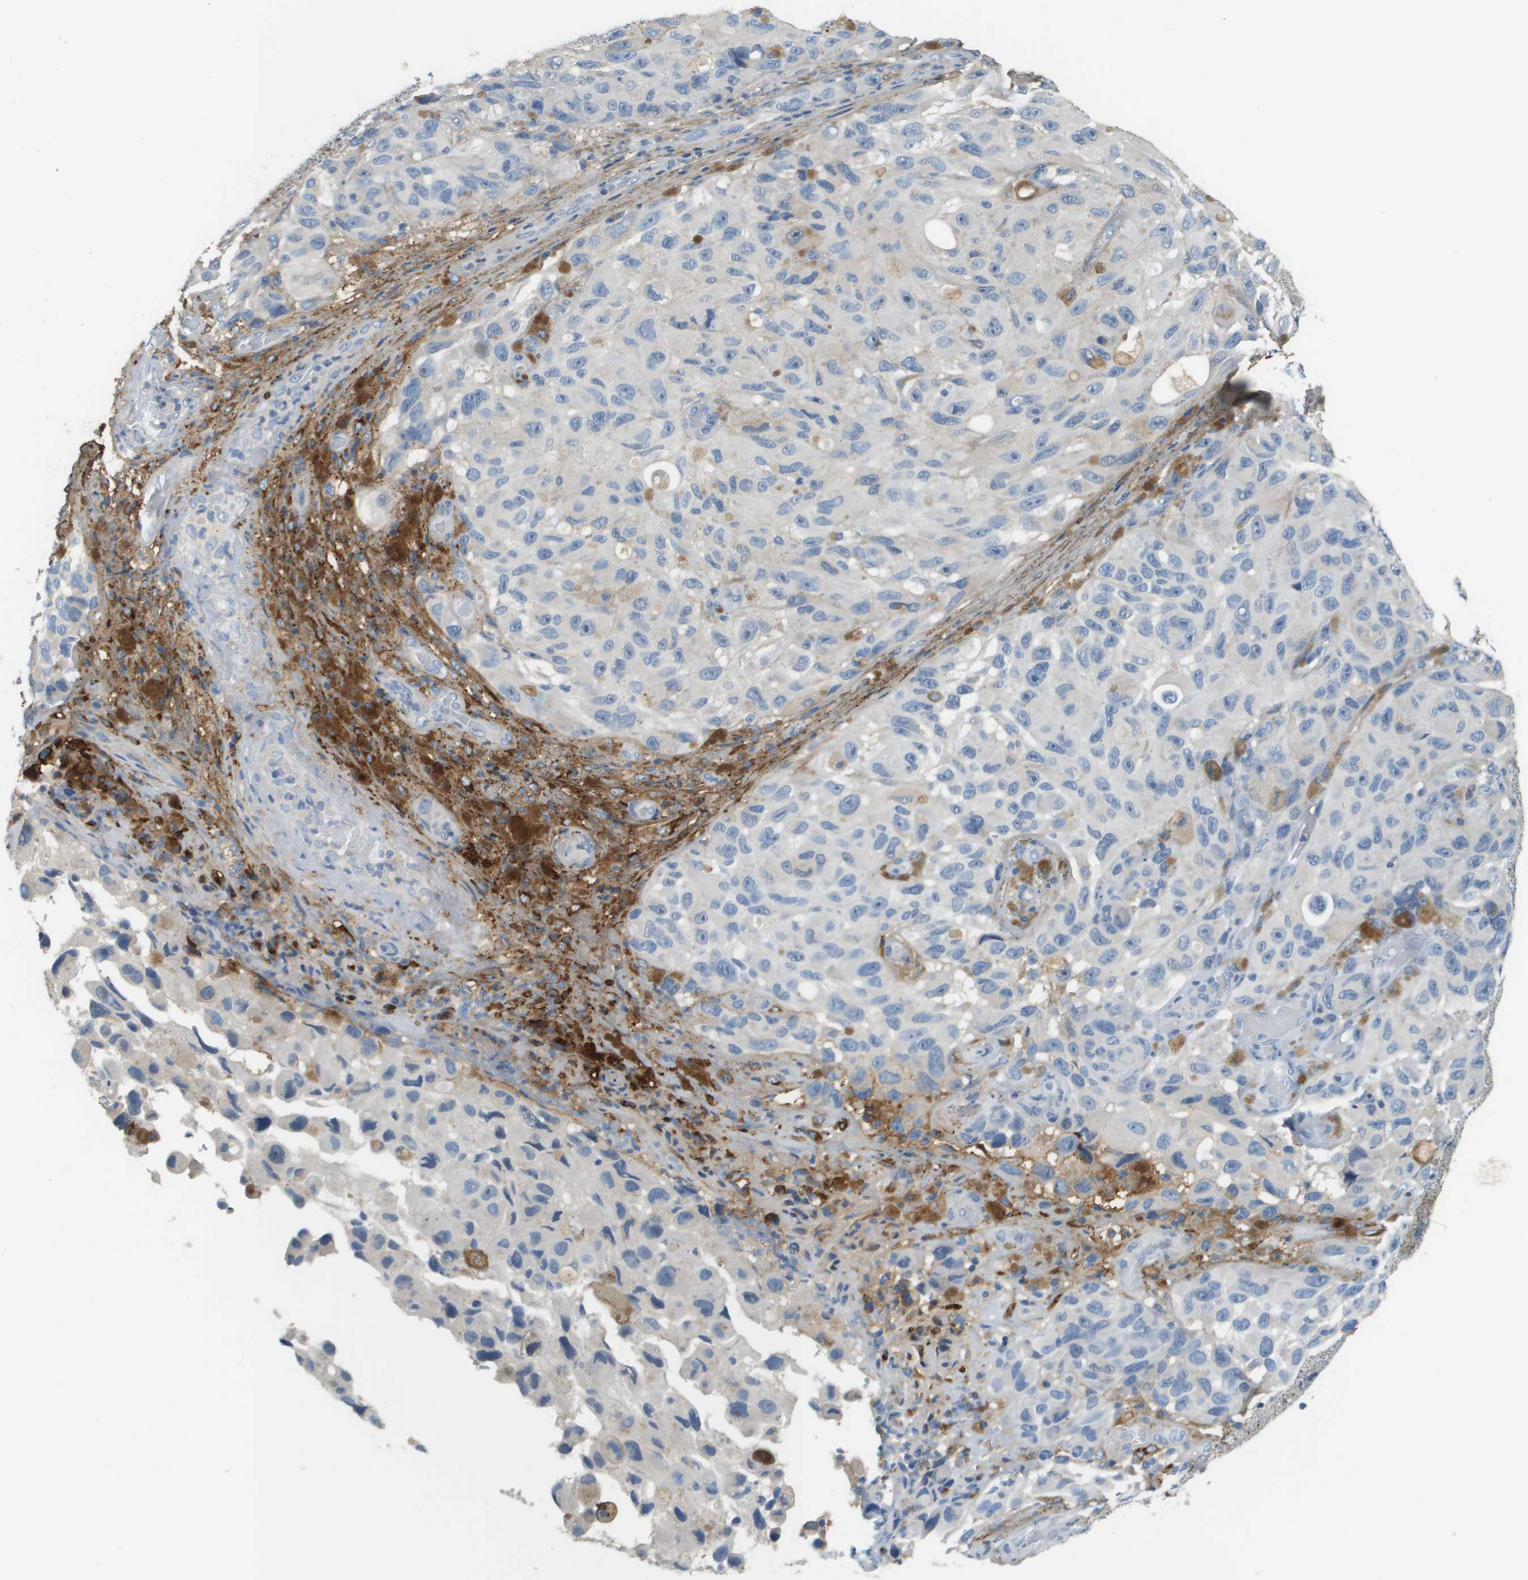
{"staining": {"intensity": "negative", "quantity": "none", "location": "none"}, "tissue": "melanoma", "cell_type": "Tumor cells", "image_type": "cancer", "snomed": [{"axis": "morphology", "description": "Malignant melanoma, NOS"}, {"axis": "topography", "description": "Skin"}], "caption": "Melanoma stained for a protein using IHC shows no positivity tumor cells.", "gene": "DCN", "patient": {"sex": "female", "age": 73}}